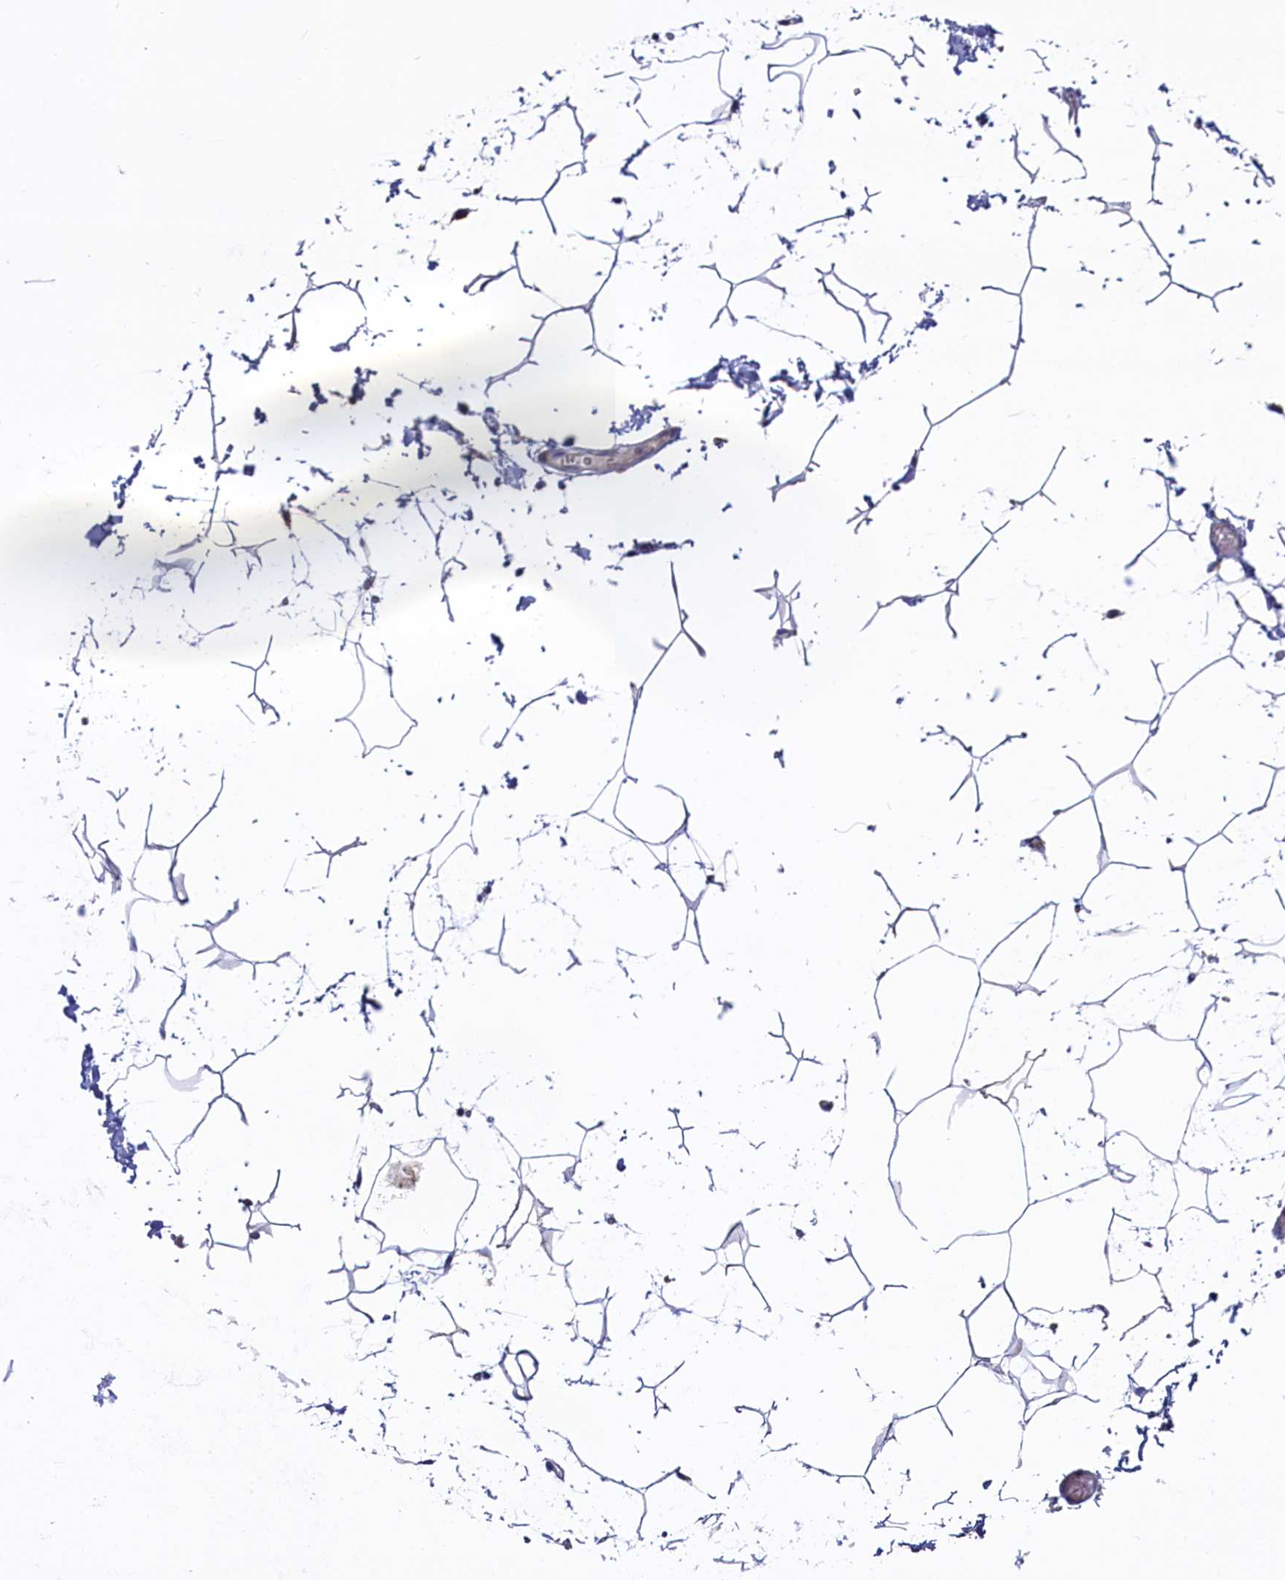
{"staining": {"intensity": "negative", "quantity": "none", "location": "none"}, "tissue": "adipose tissue", "cell_type": "Adipocytes", "image_type": "normal", "snomed": [{"axis": "morphology", "description": "Normal tissue, NOS"}, {"axis": "topography", "description": "Gallbladder"}, {"axis": "topography", "description": "Peripheral nerve tissue"}], "caption": "IHC histopathology image of benign adipose tissue: adipose tissue stained with DAB (3,3'-diaminobenzidine) exhibits no significant protein staining in adipocytes.", "gene": "NUDT7", "patient": {"sex": "male", "age": 38}}